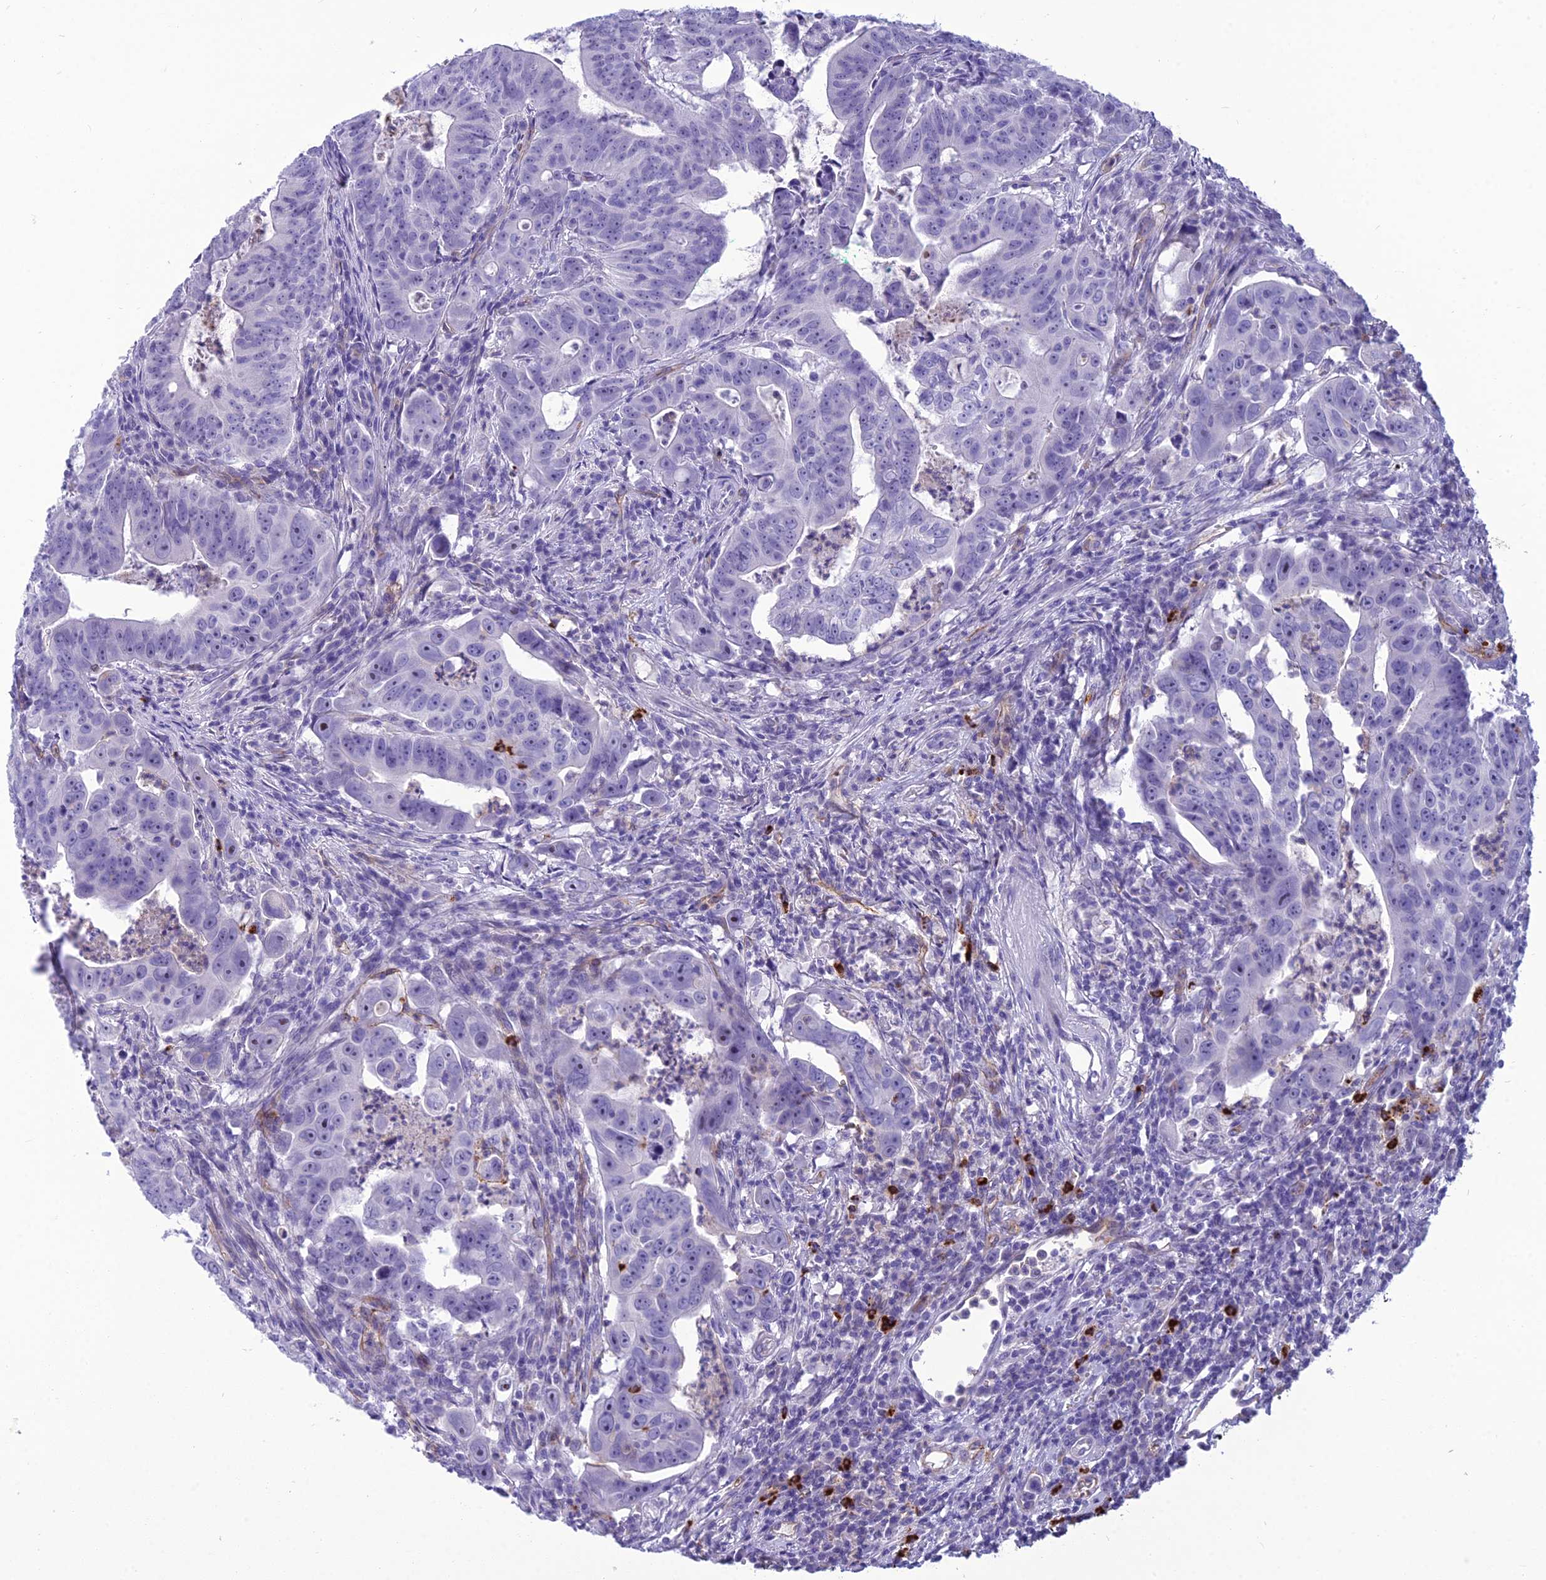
{"staining": {"intensity": "negative", "quantity": "none", "location": "none"}, "tissue": "colorectal cancer", "cell_type": "Tumor cells", "image_type": "cancer", "snomed": [{"axis": "morphology", "description": "Adenocarcinoma, NOS"}, {"axis": "topography", "description": "Rectum"}], "caption": "Colorectal cancer (adenocarcinoma) was stained to show a protein in brown. There is no significant positivity in tumor cells.", "gene": "BBS7", "patient": {"sex": "male", "age": 69}}